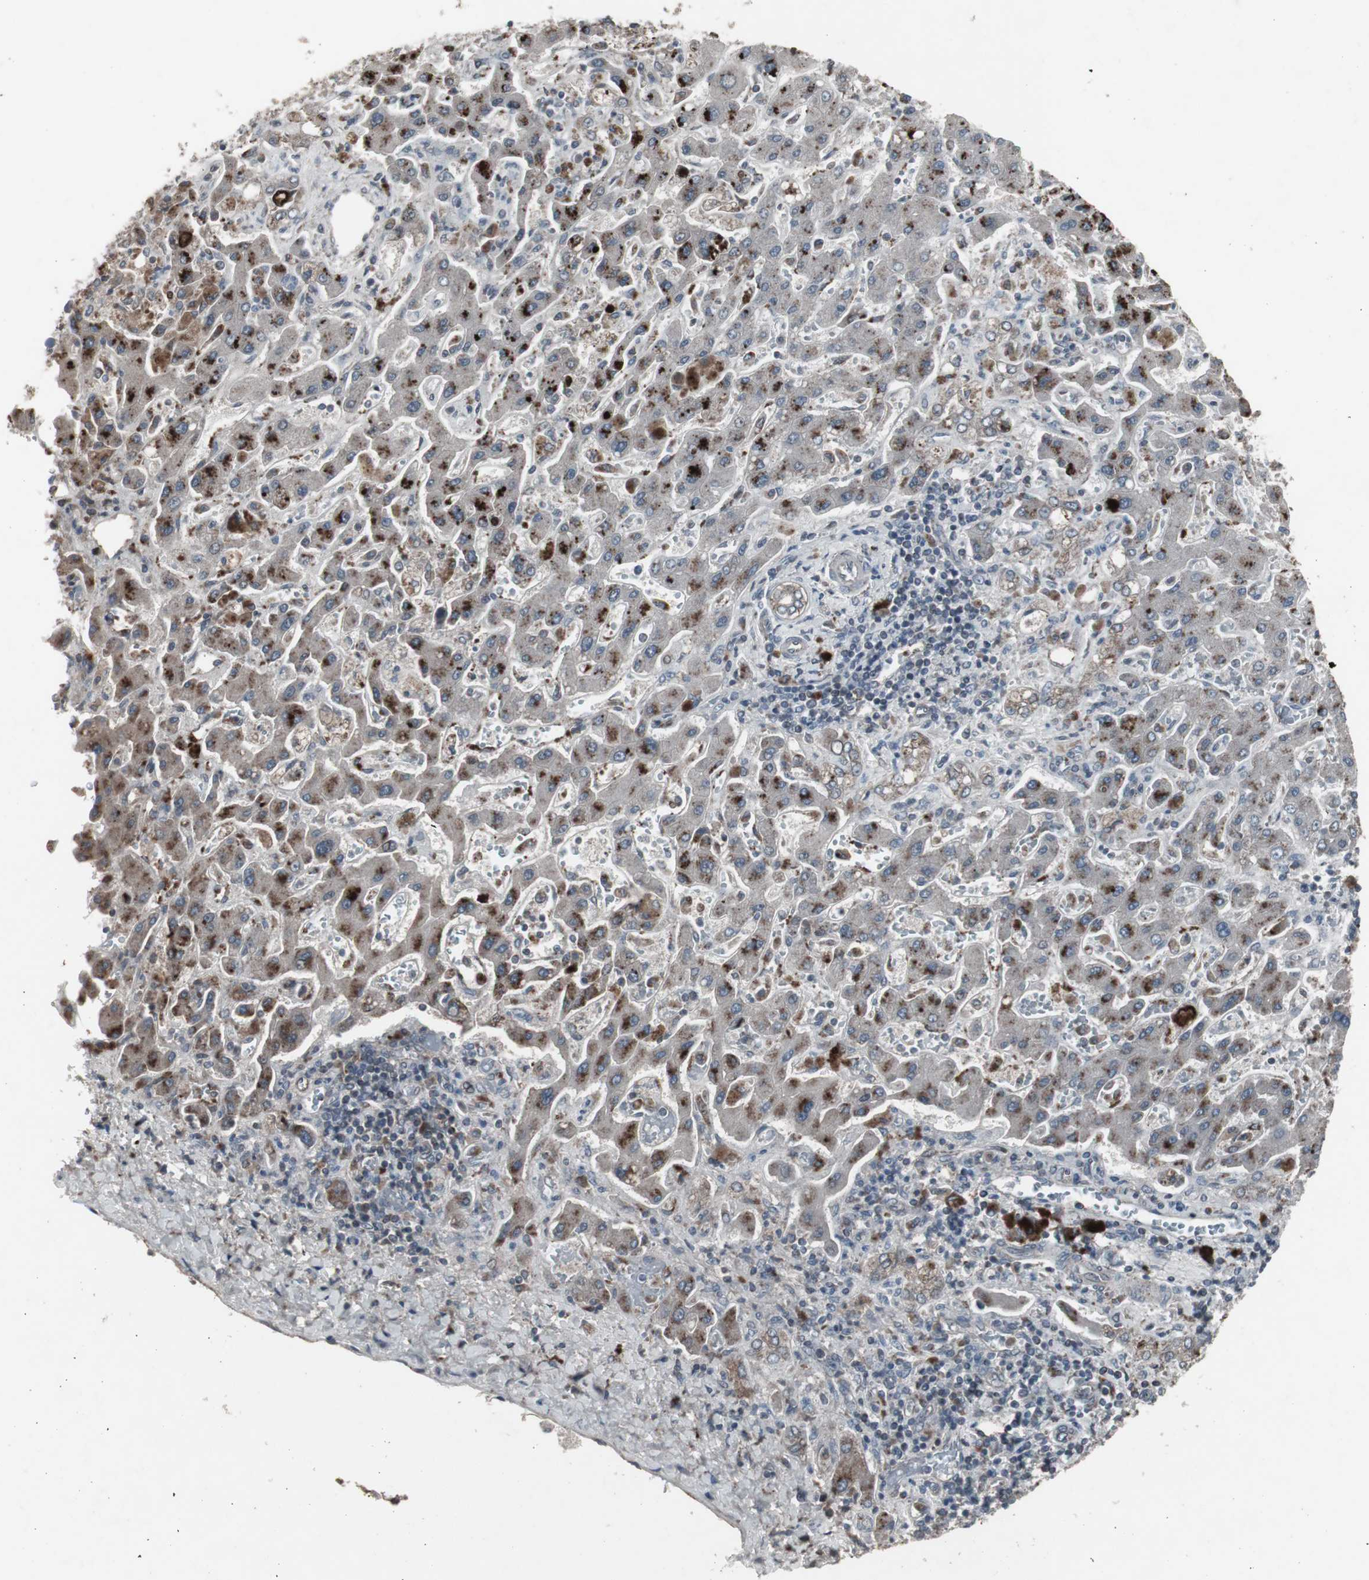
{"staining": {"intensity": "moderate", "quantity": "25%-75%", "location": "cytoplasmic/membranous"}, "tissue": "liver cancer", "cell_type": "Tumor cells", "image_type": "cancer", "snomed": [{"axis": "morphology", "description": "Cholangiocarcinoma"}, {"axis": "topography", "description": "Liver"}], "caption": "Human liver cancer (cholangiocarcinoma) stained with a protein marker reveals moderate staining in tumor cells.", "gene": "SSTR2", "patient": {"sex": "male", "age": 50}}